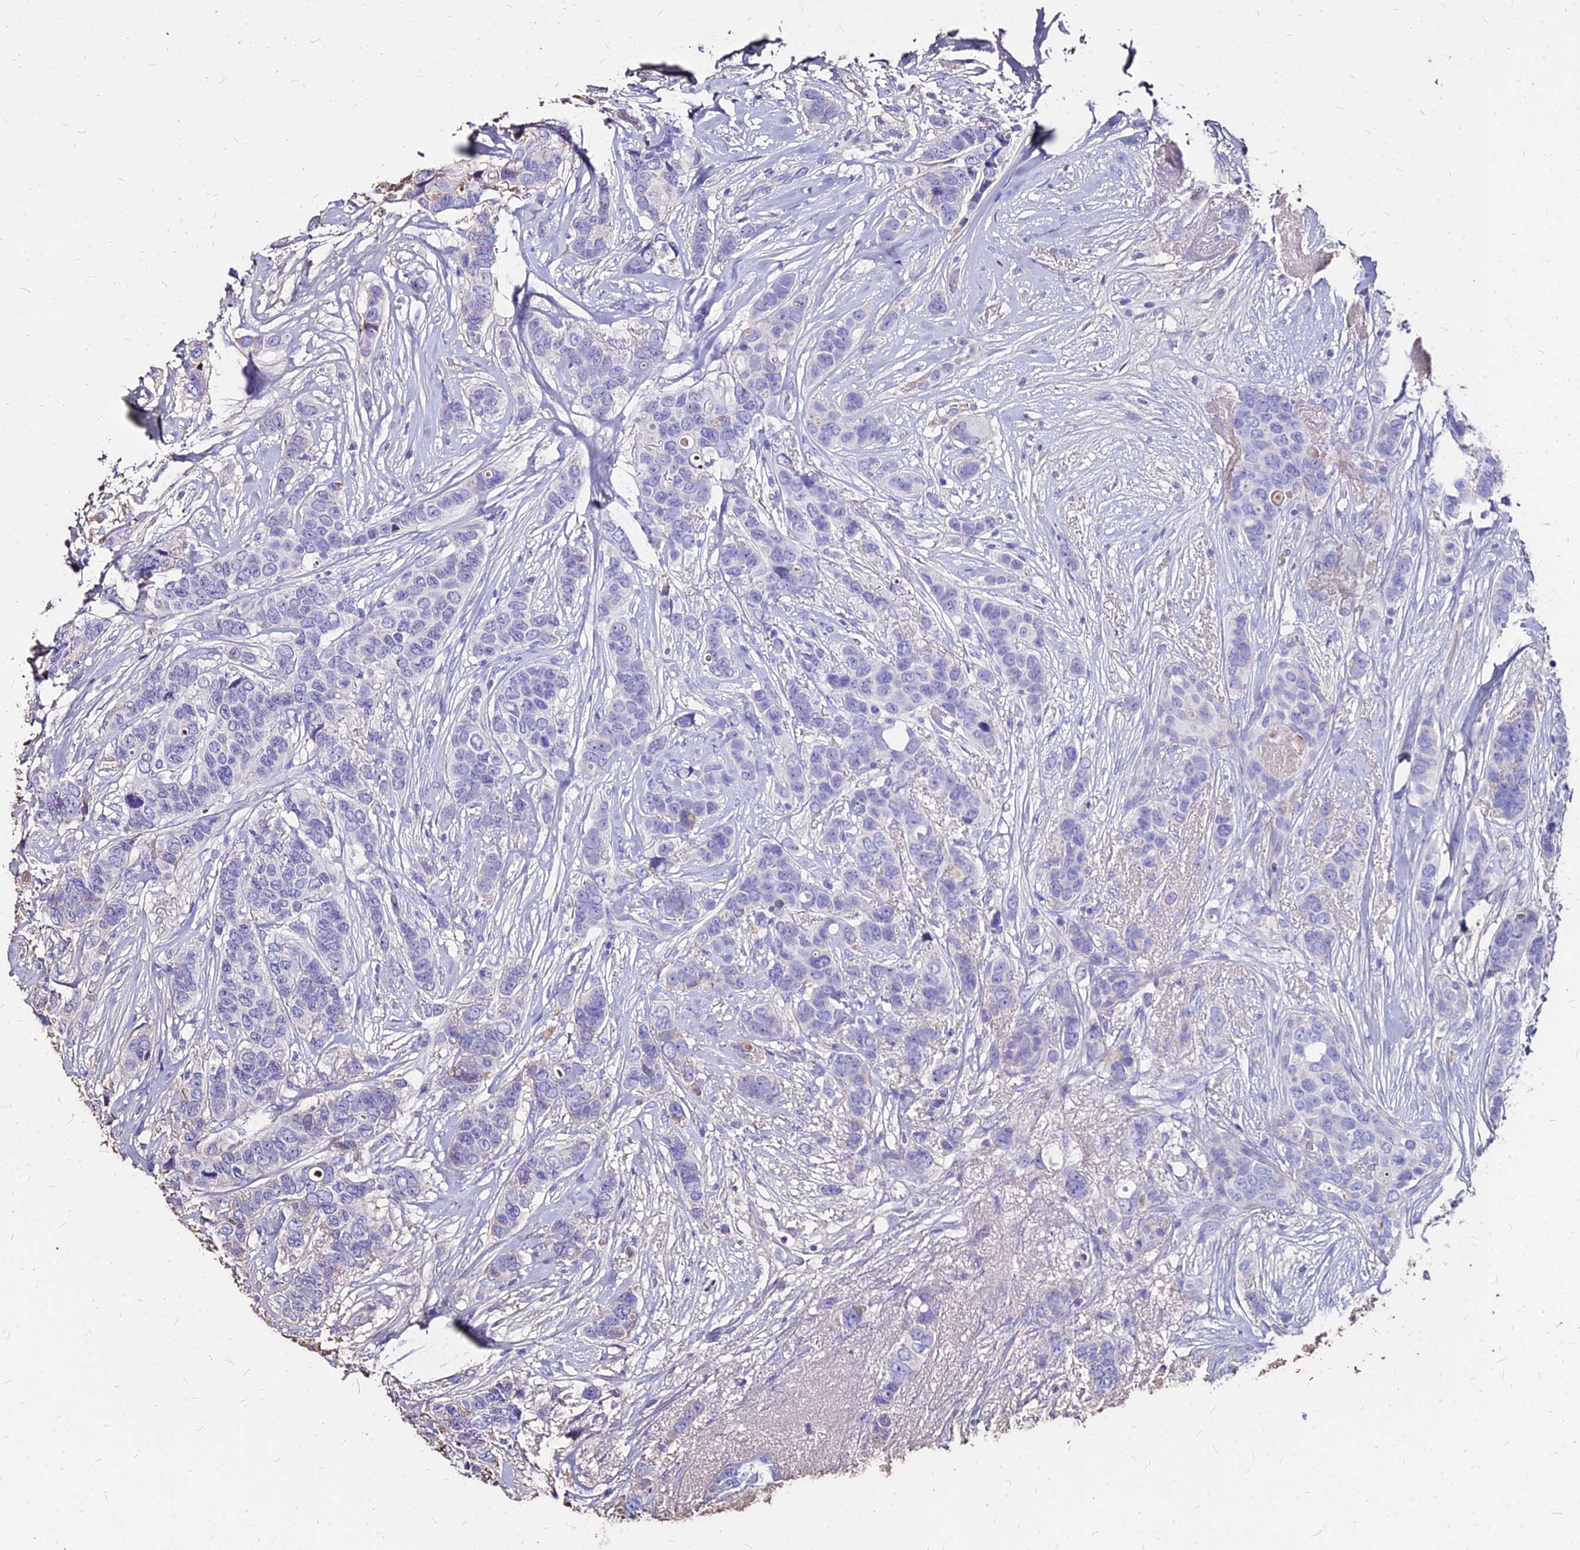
{"staining": {"intensity": "negative", "quantity": "none", "location": "none"}, "tissue": "breast cancer", "cell_type": "Tumor cells", "image_type": "cancer", "snomed": [{"axis": "morphology", "description": "Lobular carcinoma"}, {"axis": "topography", "description": "Breast"}], "caption": "An immunohistochemistry (IHC) photomicrograph of breast cancer is shown. There is no staining in tumor cells of breast cancer.", "gene": "NME5", "patient": {"sex": "female", "age": 51}}